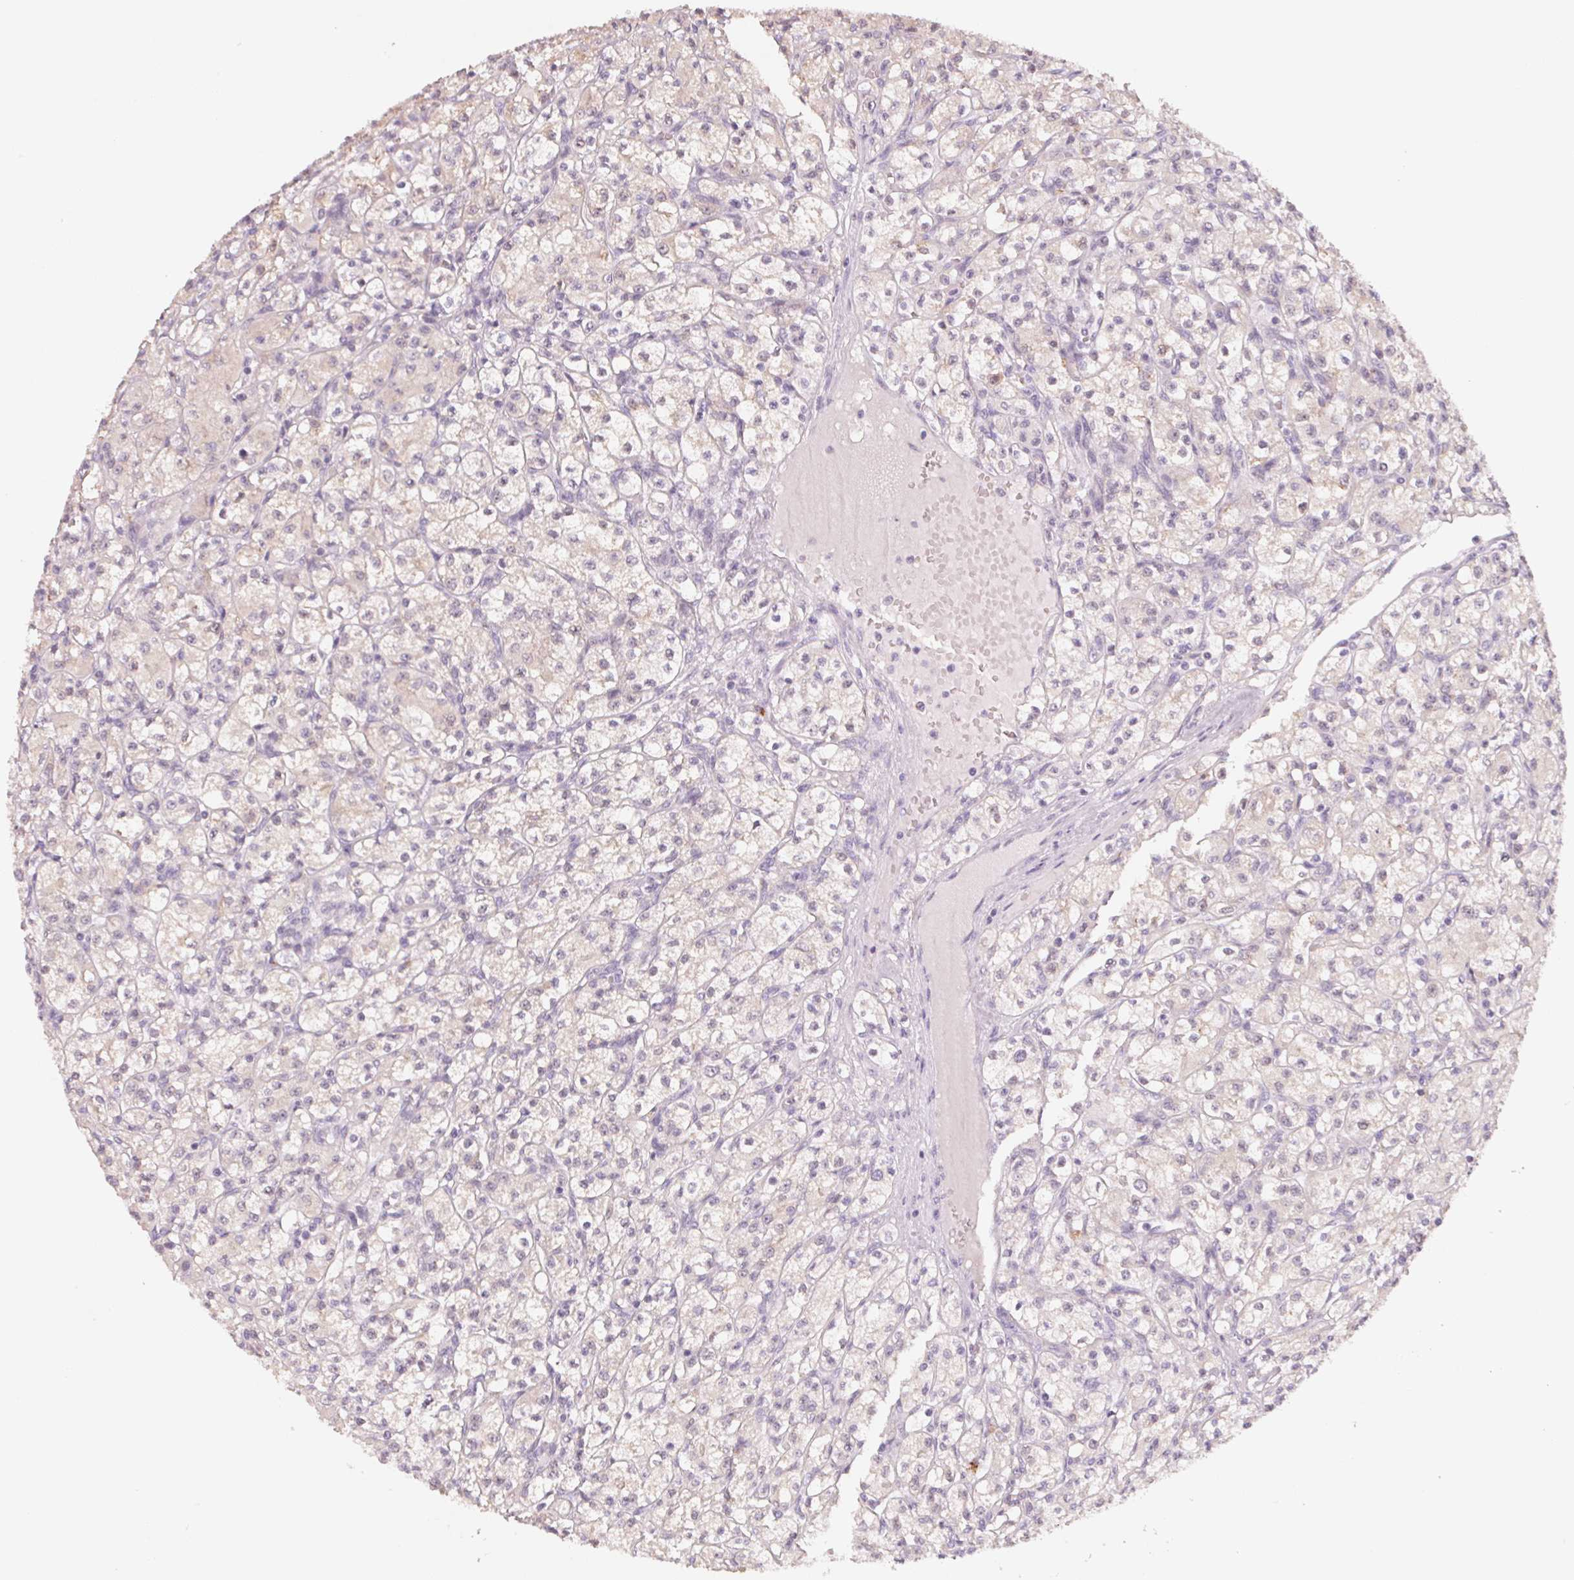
{"staining": {"intensity": "weak", "quantity": "<25%", "location": "cytoplasmic/membranous"}, "tissue": "renal cancer", "cell_type": "Tumor cells", "image_type": "cancer", "snomed": [{"axis": "morphology", "description": "Adenocarcinoma, NOS"}, {"axis": "topography", "description": "Kidney"}], "caption": "Tumor cells show no significant positivity in renal cancer. Nuclei are stained in blue.", "gene": "TREH", "patient": {"sex": "female", "age": 70}}